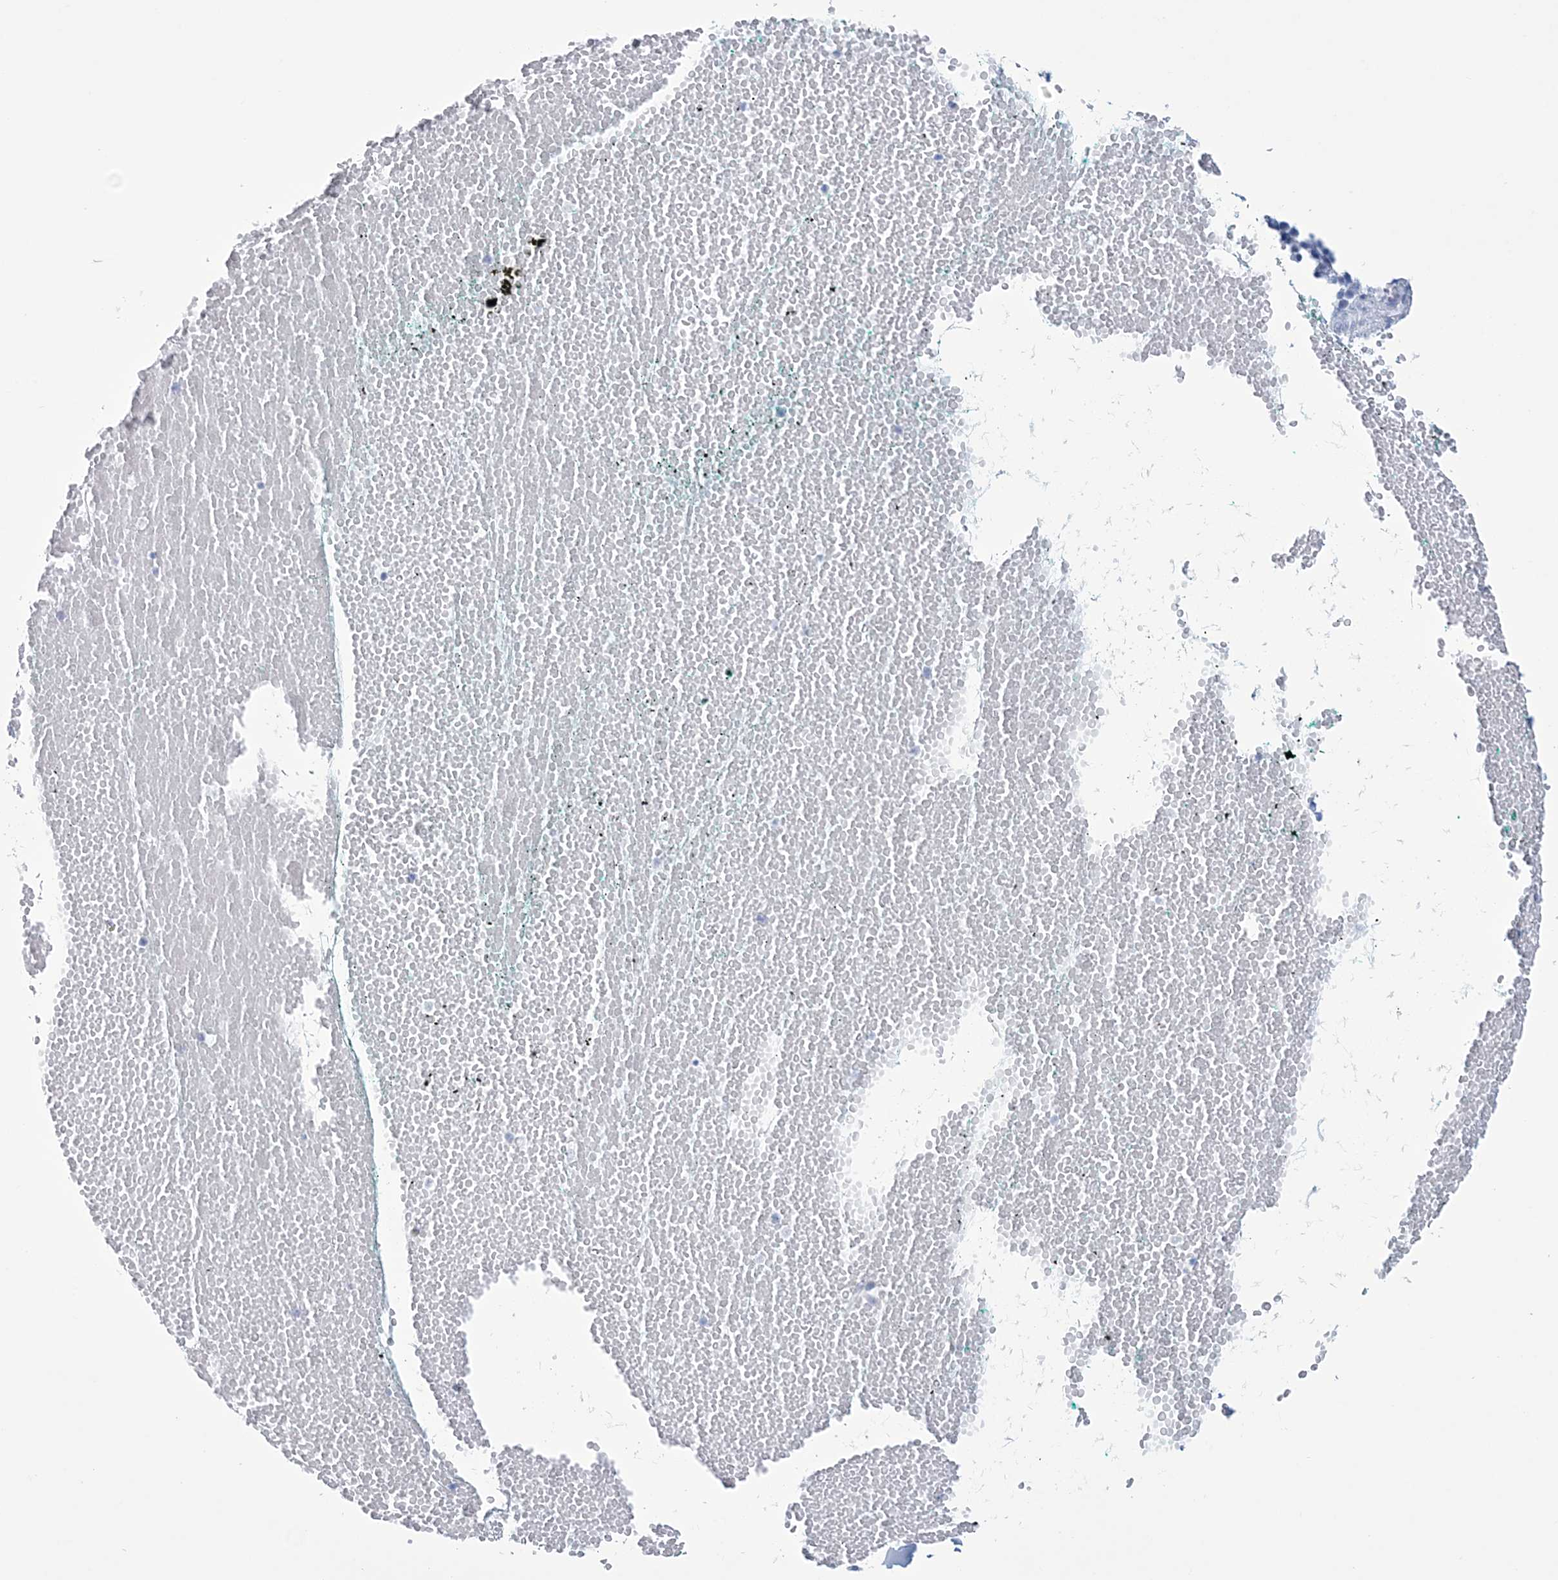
{"staining": {"intensity": "negative", "quantity": "none", "location": "none"}, "tissue": "soft tissue", "cell_type": "Fibroblasts", "image_type": "normal", "snomed": [{"axis": "morphology", "description": "Normal tissue, NOS"}, {"axis": "morphology", "description": "Basal cell carcinoma"}, {"axis": "topography", "description": "Cartilage tissue"}, {"axis": "topography", "description": "Nasopharynx"}, {"axis": "topography", "description": "Oral tissue"}], "caption": "Immunohistochemical staining of normal human soft tissue reveals no significant positivity in fibroblasts. Brightfield microscopy of immunohistochemistry stained with DAB (3,3'-diaminobenzidine) (brown) and hematoxylin (blue), captured at high magnification.", "gene": "DPCD", "patient": {"sex": "female", "age": 77}}